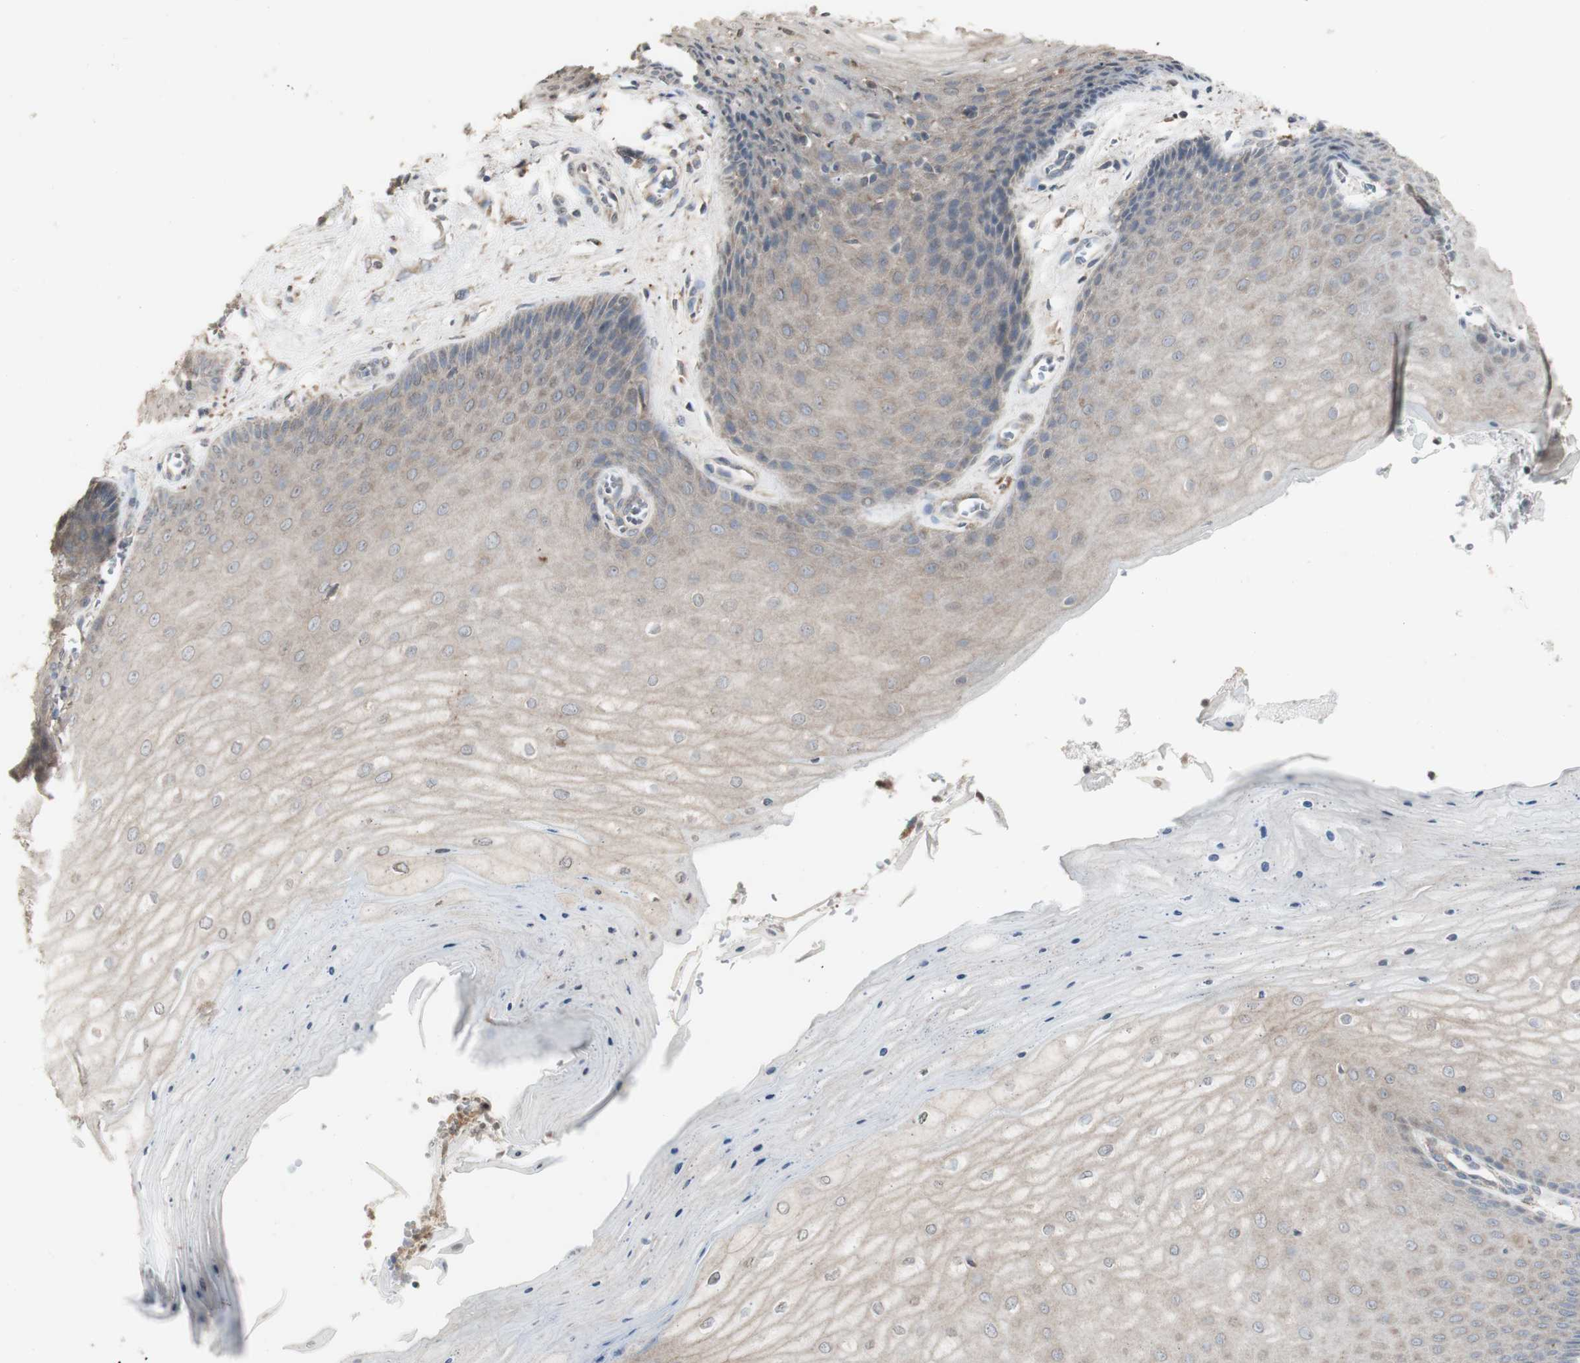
{"staining": {"intensity": "moderate", "quantity": ">75%", "location": "cytoplasmic/membranous"}, "tissue": "cervix", "cell_type": "Glandular cells", "image_type": "normal", "snomed": [{"axis": "morphology", "description": "Normal tissue, NOS"}, {"axis": "topography", "description": "Cervix"}], "caption": "This is a histology image of immunohistochemistry (IHC) staining of normal cervix, which shows moderate positivity in the cytoplasmic/membranous of glandular cells.", "gene": "ATP6V1E1", "patient": {"sex": "female", "age": 55}}